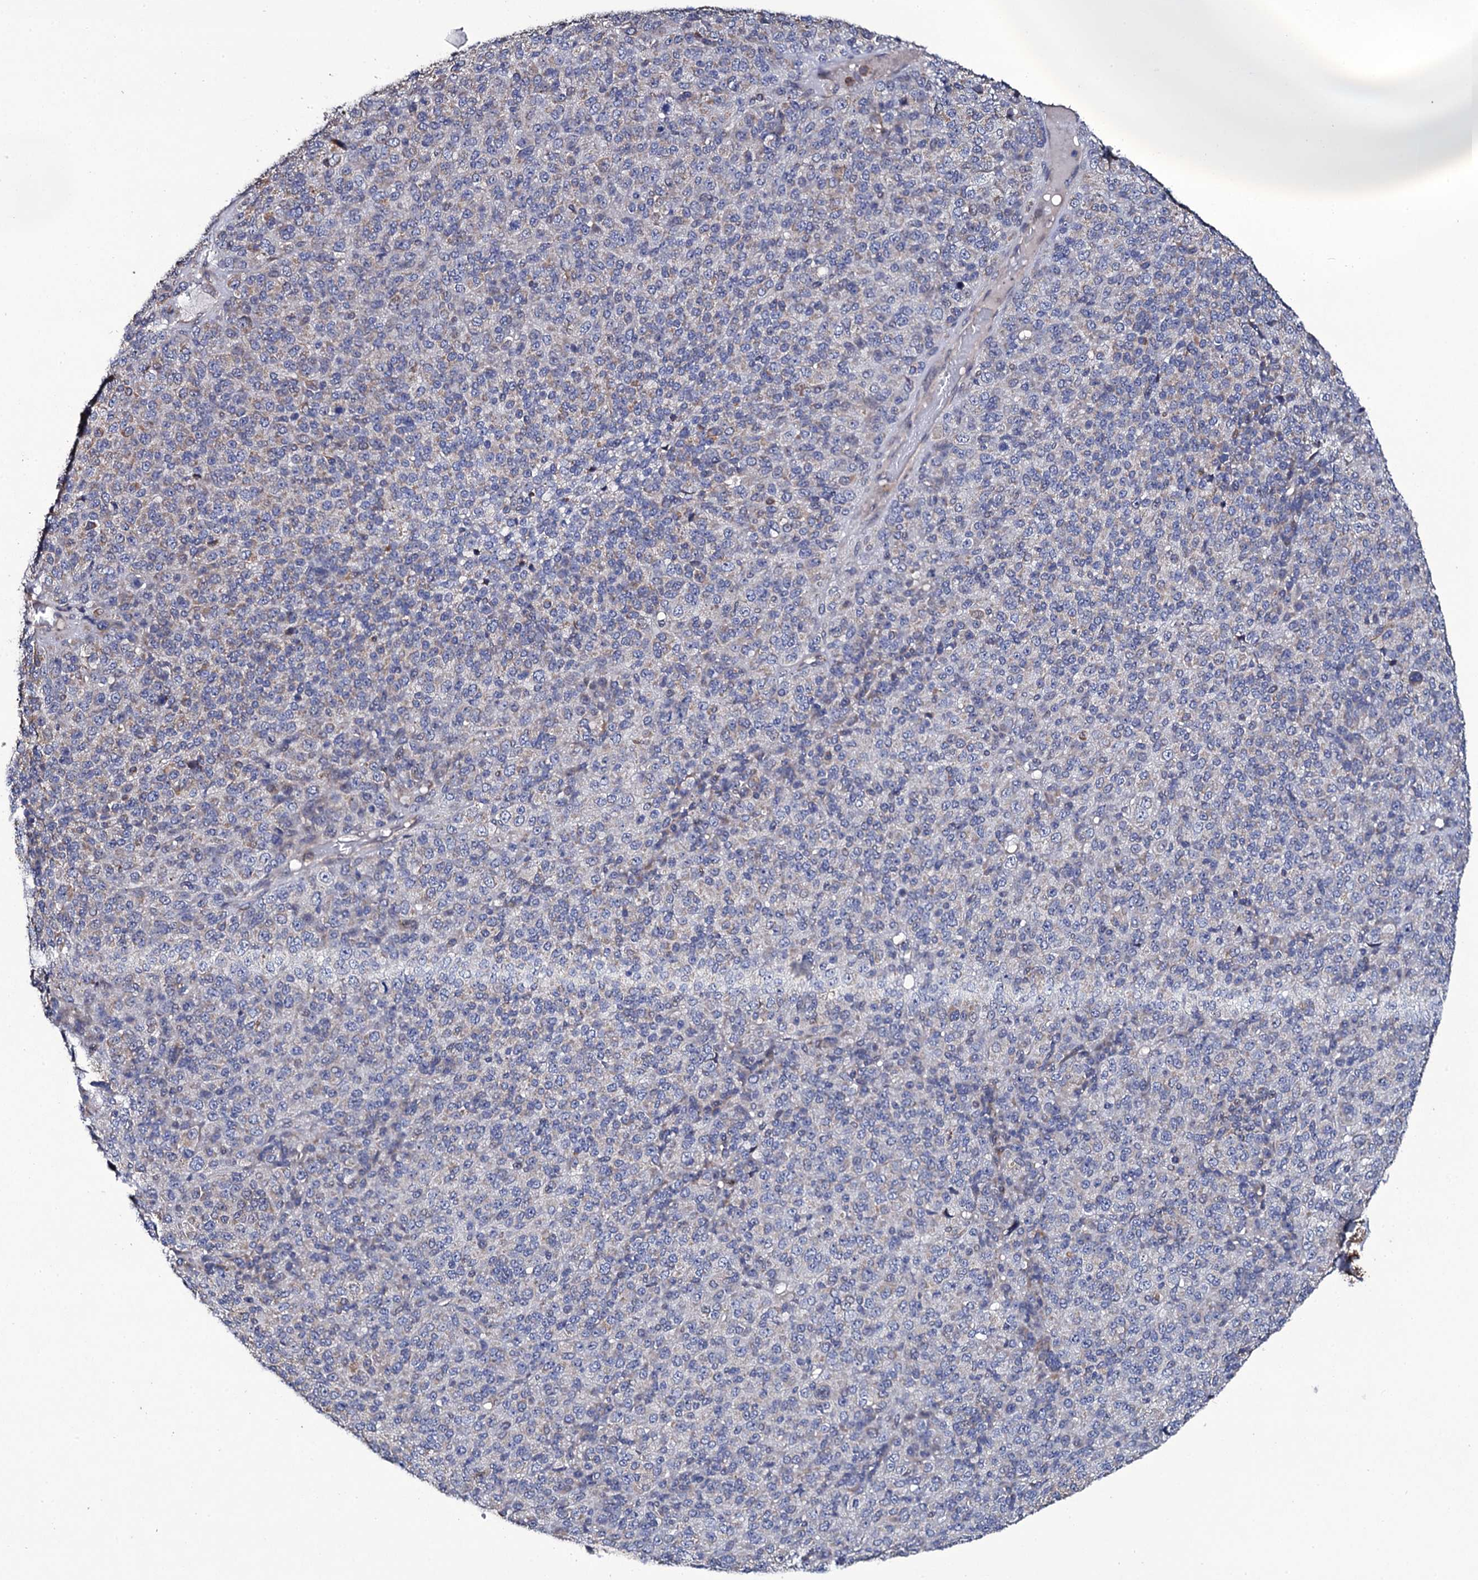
{"staining": {"intensity": "weak", "quantity": "<25%", "location": "cytoplasmic/membranous"}, "tissue": "melanoma", "cell_type": "Tumor cells", "image_type": "cancer", "snomed": [{"axis": "morphology", "description": "Malignant melanoma, Metastatic site"}, {"axis": "topography", "description": "Brain"}], "caption": "Immunohistochemistry of melanoma shows no expression in tumor cells.", "gene": "TTC23", "patient": {"sex": "female", "age": 56}}